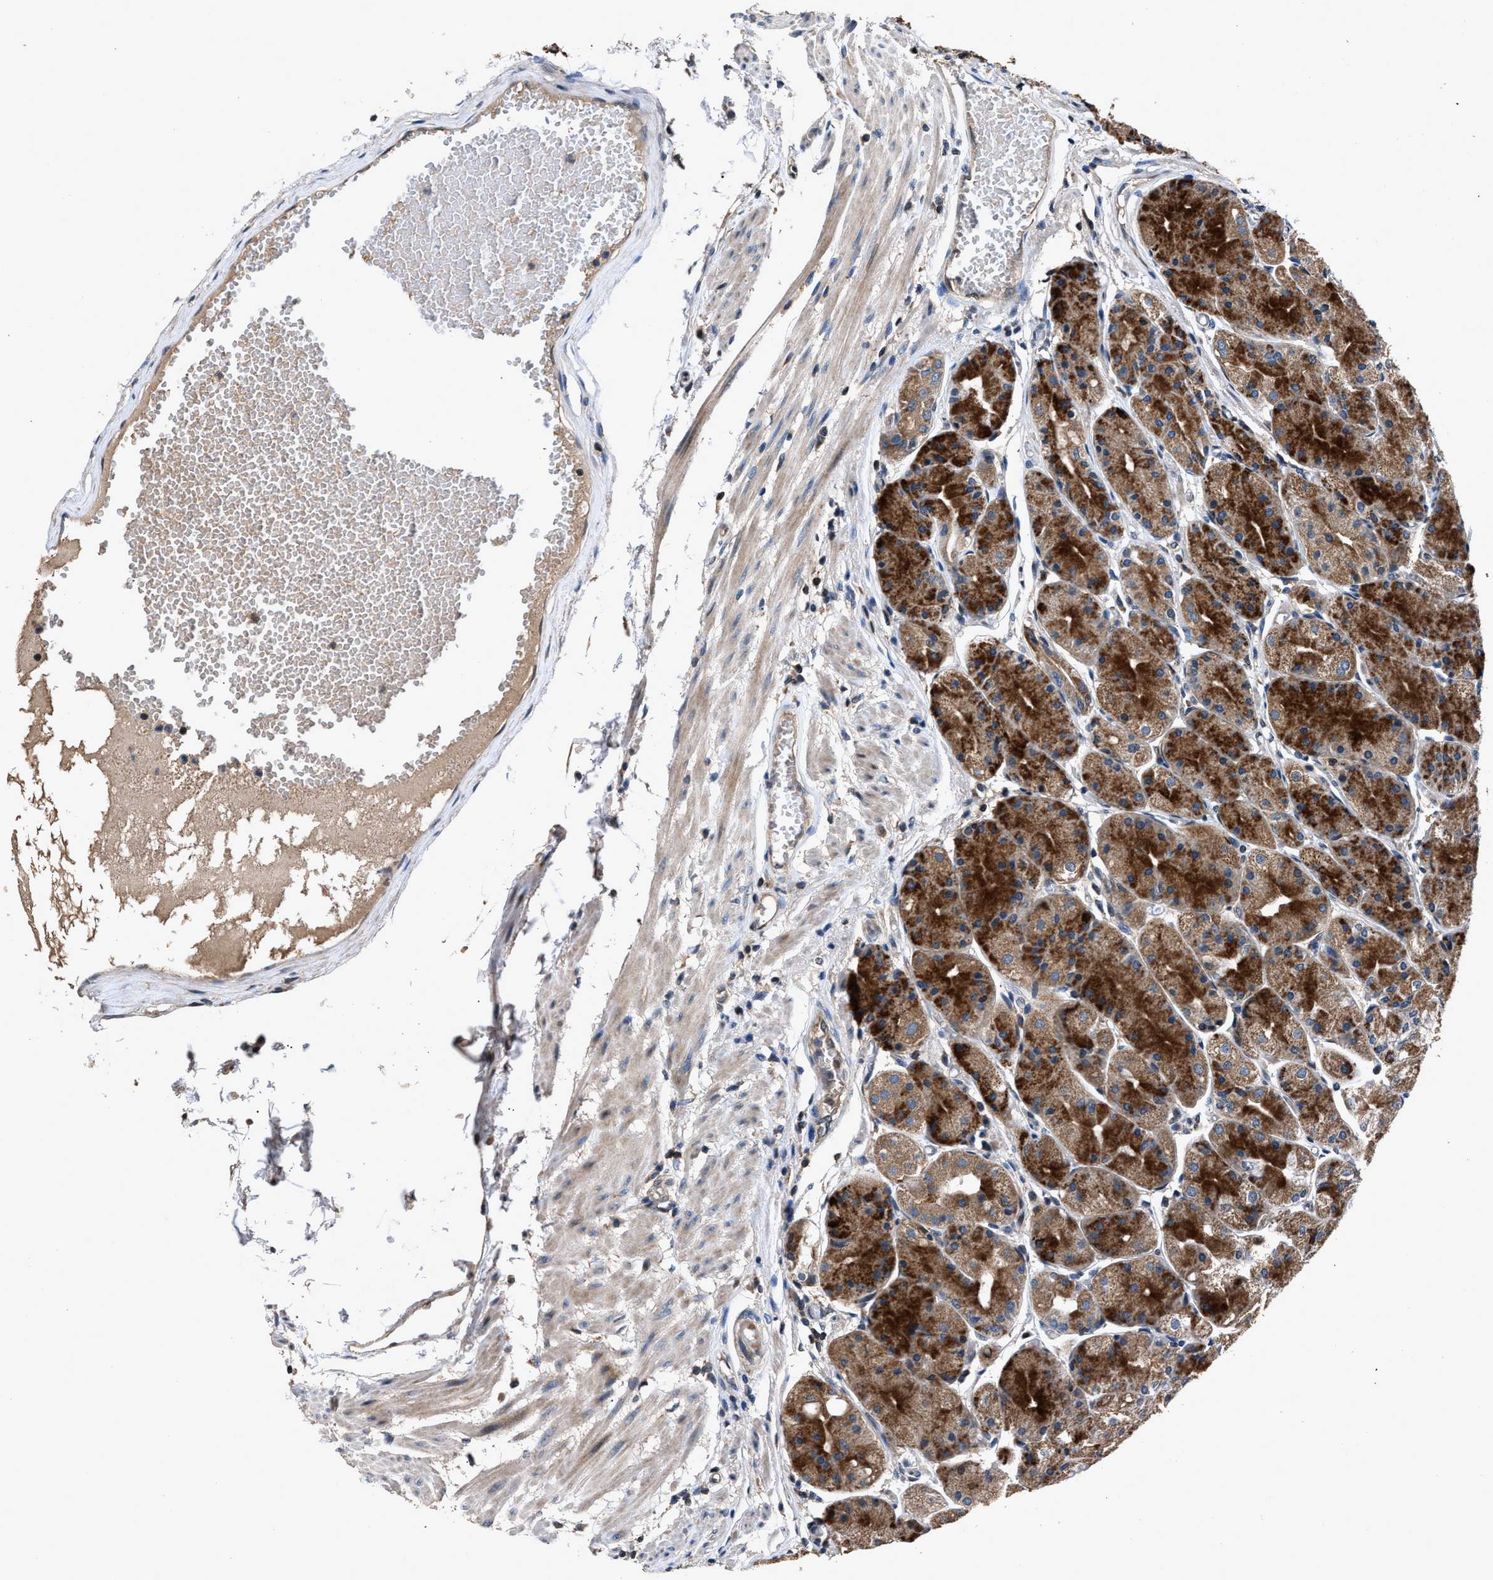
{"staining": {"intensity": "strong", "quantity": ">75%", "location": "cytoplasmic/membranous"}, "tissue": "stomach", "cell_type": "Glandular cells", "image_type": "normal", "snomed": [{"axis": "morphology", "description": "Normal tissue, NOS"}, {"axis": "topography", "description": "Stomach, upper"}], "caption": "IHC micrograph of unremarkable stomach: human stomach stained using IHC demonstrates high levels of strong protein expression localized specifically in the cytoplasmic/membranous of glandular cells, appearing as a cytoplasmic/membranous brown color.", "gene": "TNRC18", "patient": {"sex": "male", "age": 72}}